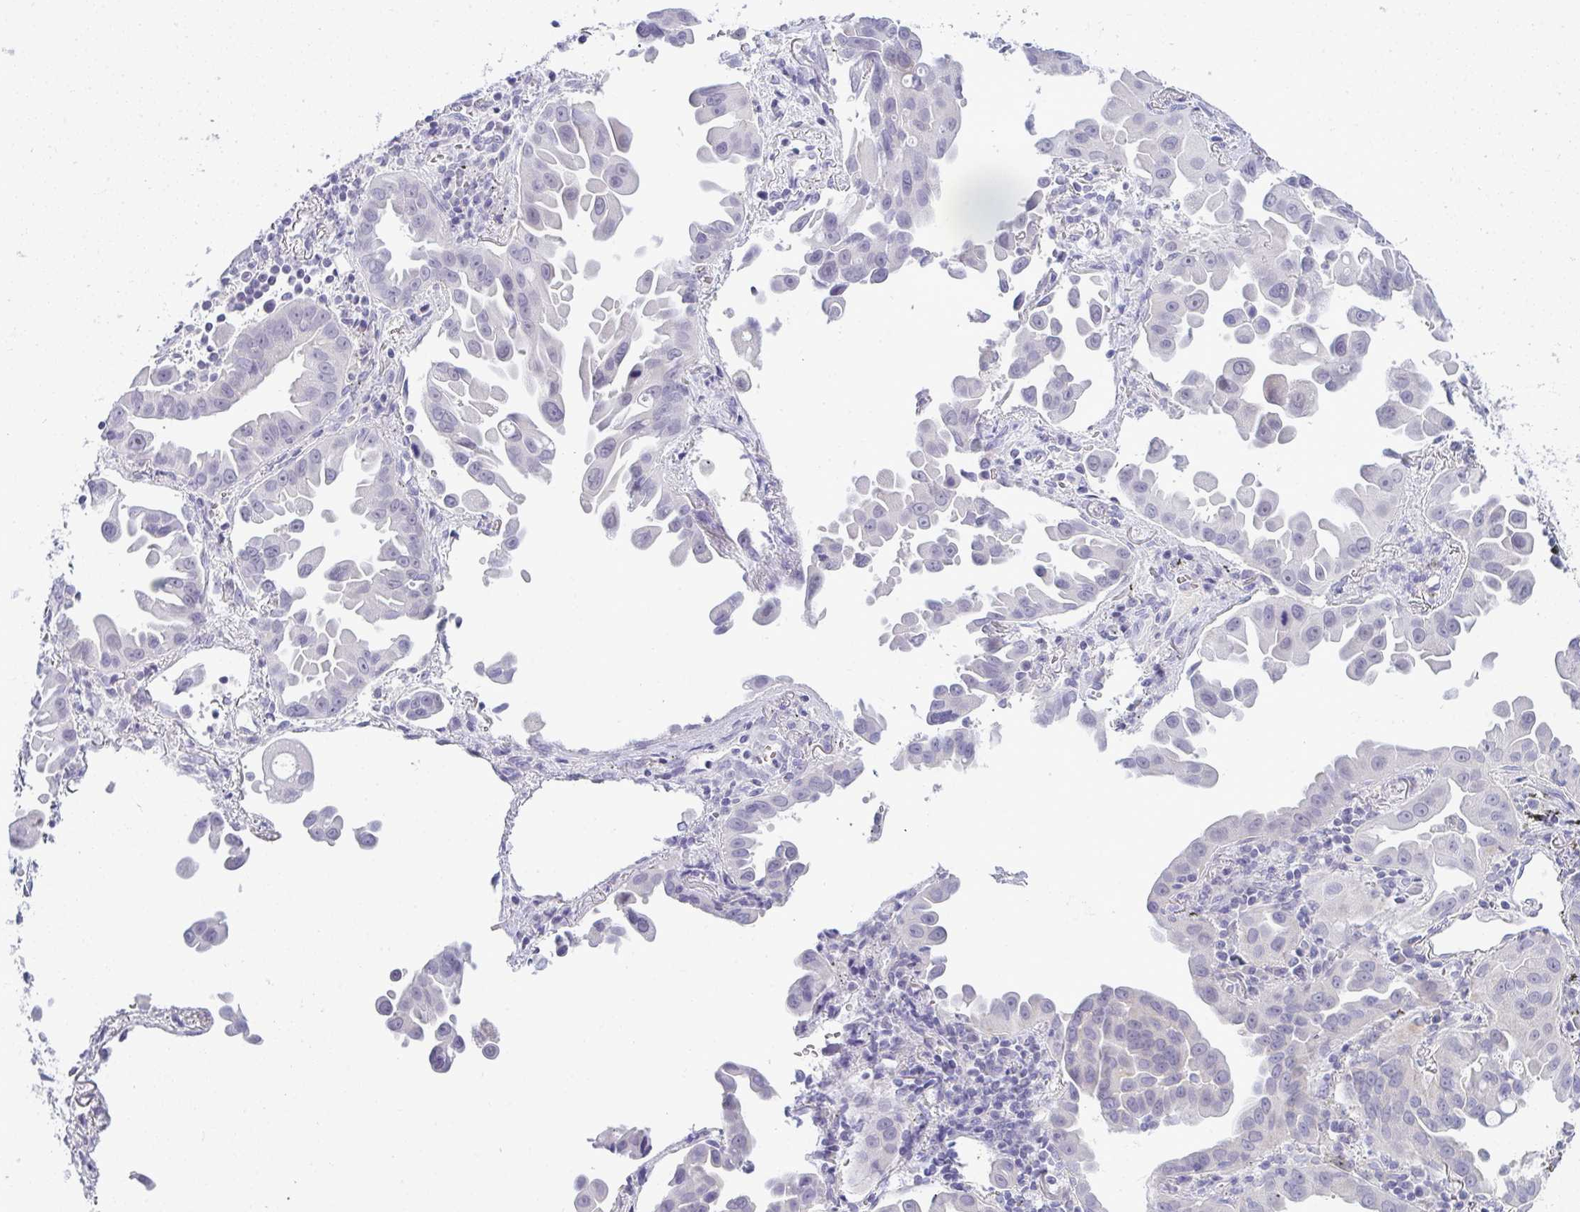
{"staining": {"intensity": "negative", "quantity": "none", "location": "none"}, "tissue": "lung cancer", "cell_type": "Tumor cells", "image_type": "cancer", "snomed": [{"axis": "morphology", "description": "Adenocarcinoma, NOS"}, {"axis": "topography", "description": "Lung"}], "caption": "This is an immunohistochemistry (IHC) photomicrograph of lung cancer. There is no staining in tumor cells.", "gene": "TMEM82", "patient": {"sex": "male", "age": 68}}